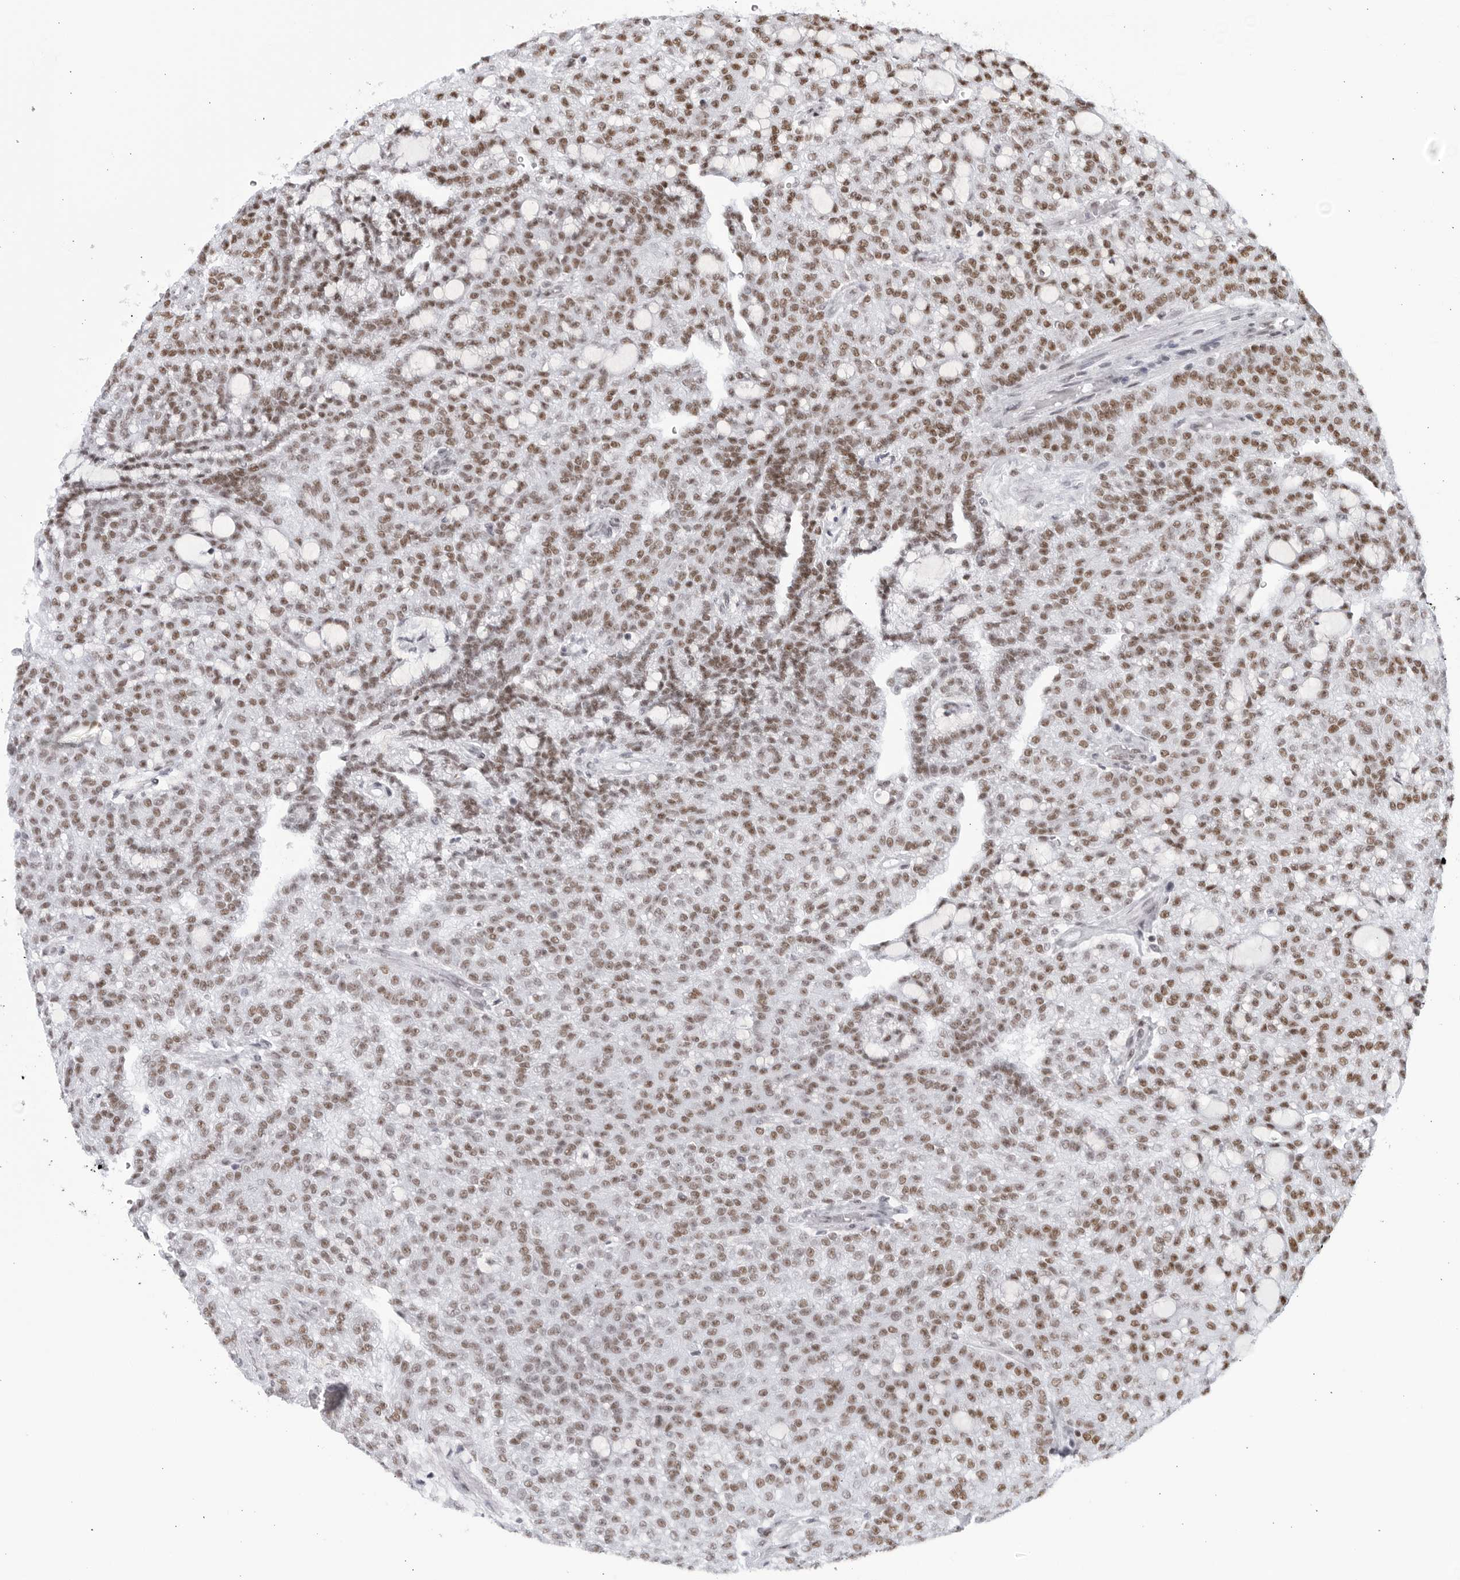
{"staining": {"intensity": "moderate", "quantity": "25%-75%", "location": "nuclear"}, "tissue": "renal cancer", "cell_type": "Tumor cells", "image_type": "cancer", "snomed": [{"axis": "morphology", "description": "Adenocarcinoma, NOS"}, {"axis": "topography", "description": "Kidney"}], "caption": "Immunohistochemistry (IHC) of adenocarcinoma (renal) demonstrates medium levels of moderate nuclear staining in approximately 25%-75% of tumor cells.", "gene": "HP1BP3", "patient": {"sex": "male", "age": 63}}